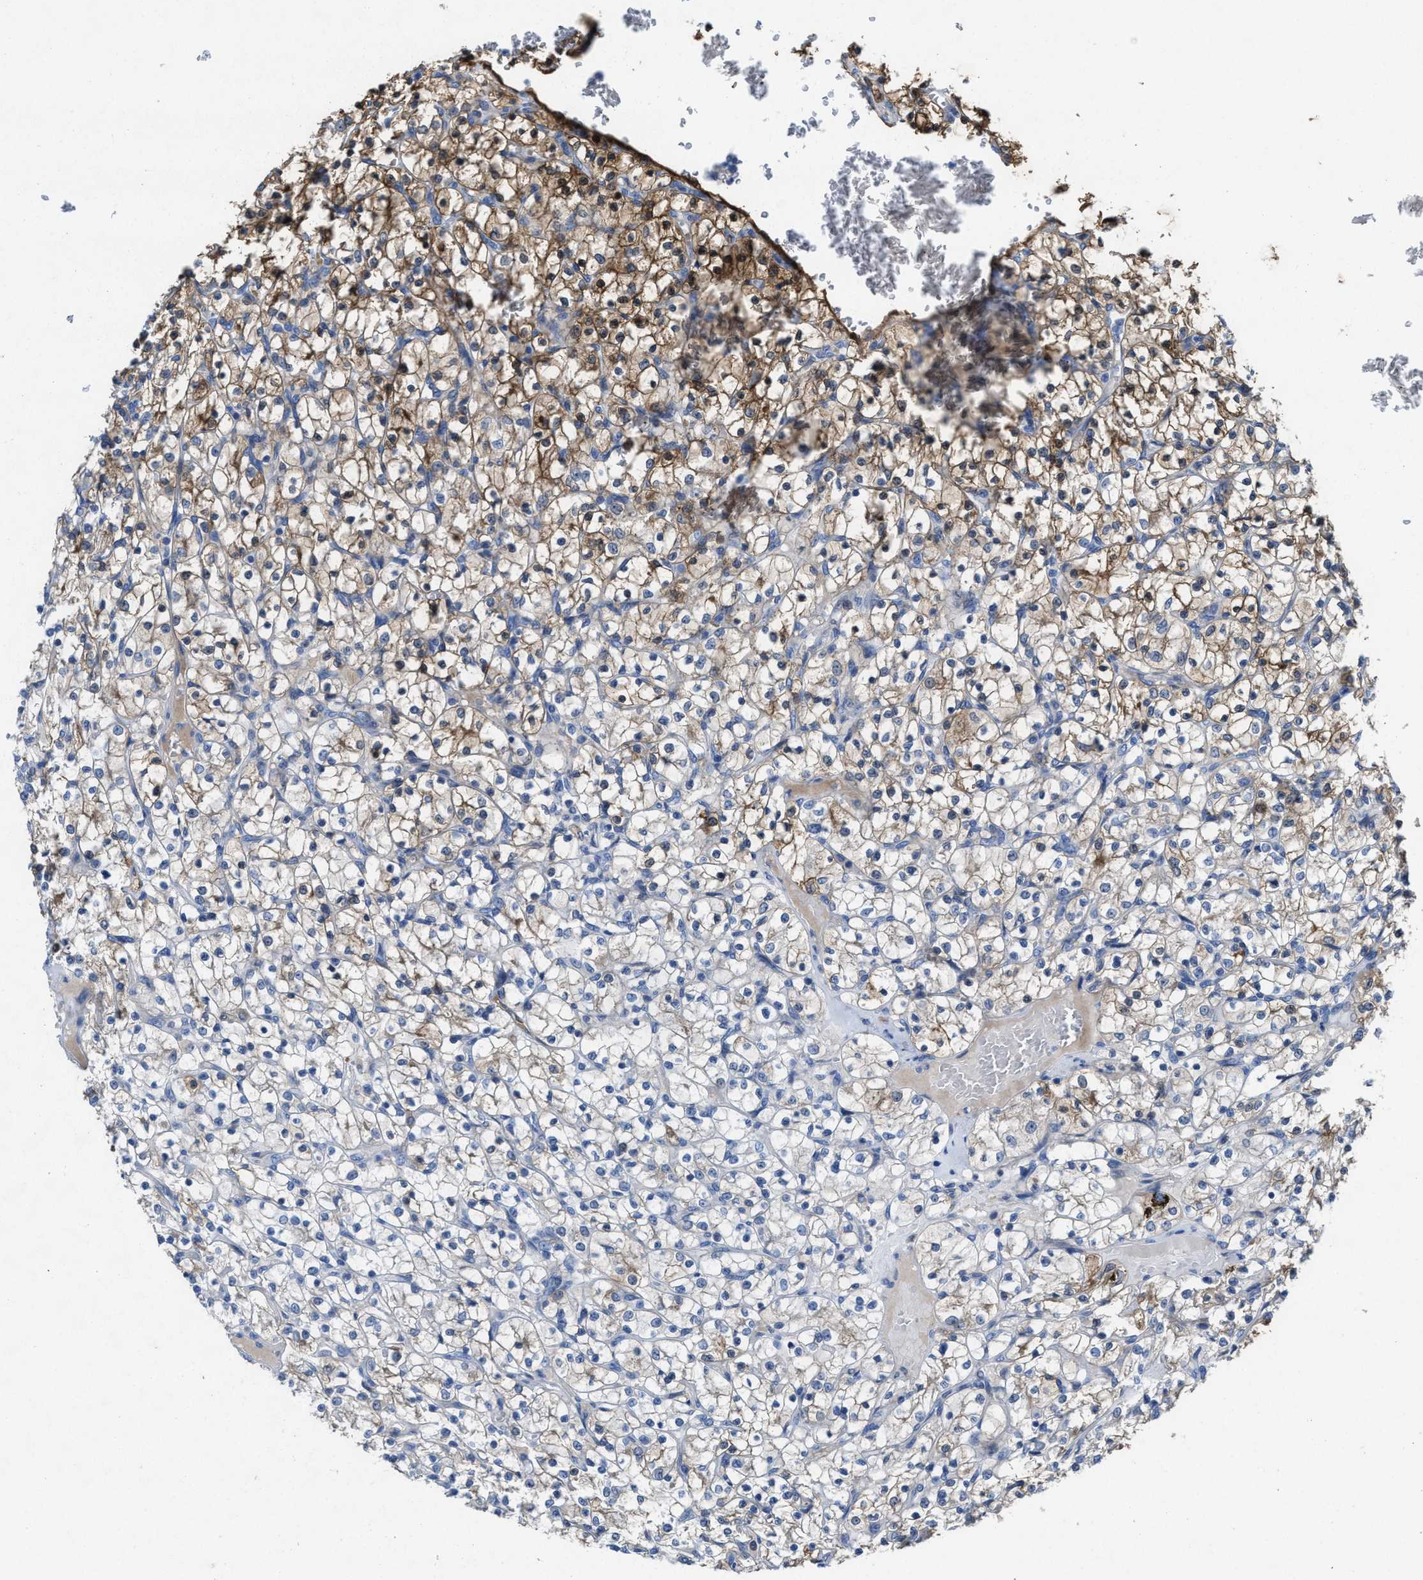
{"staining": {"intensity": "moderate", "quantity": "25%-75%", "location": "cytoplasmic/membranous"}, "tissue": "renal cancer", "cell_type": "Tumor cells", "image_type": "cancer", "snomed": [{"axis": "morphology", "description": "Adenocarcinoma, NOS"}, {"axis": "topography", "description": "Kidney"}], "caption": "Brown immunohistochemical staining in human renal cancer demonstrates moderate cytoplasmic/membranous expression in approximately 25%-75% of tumor cells.", "gene": "ASS1", "patient": {"sex": "female", "age": 69}}